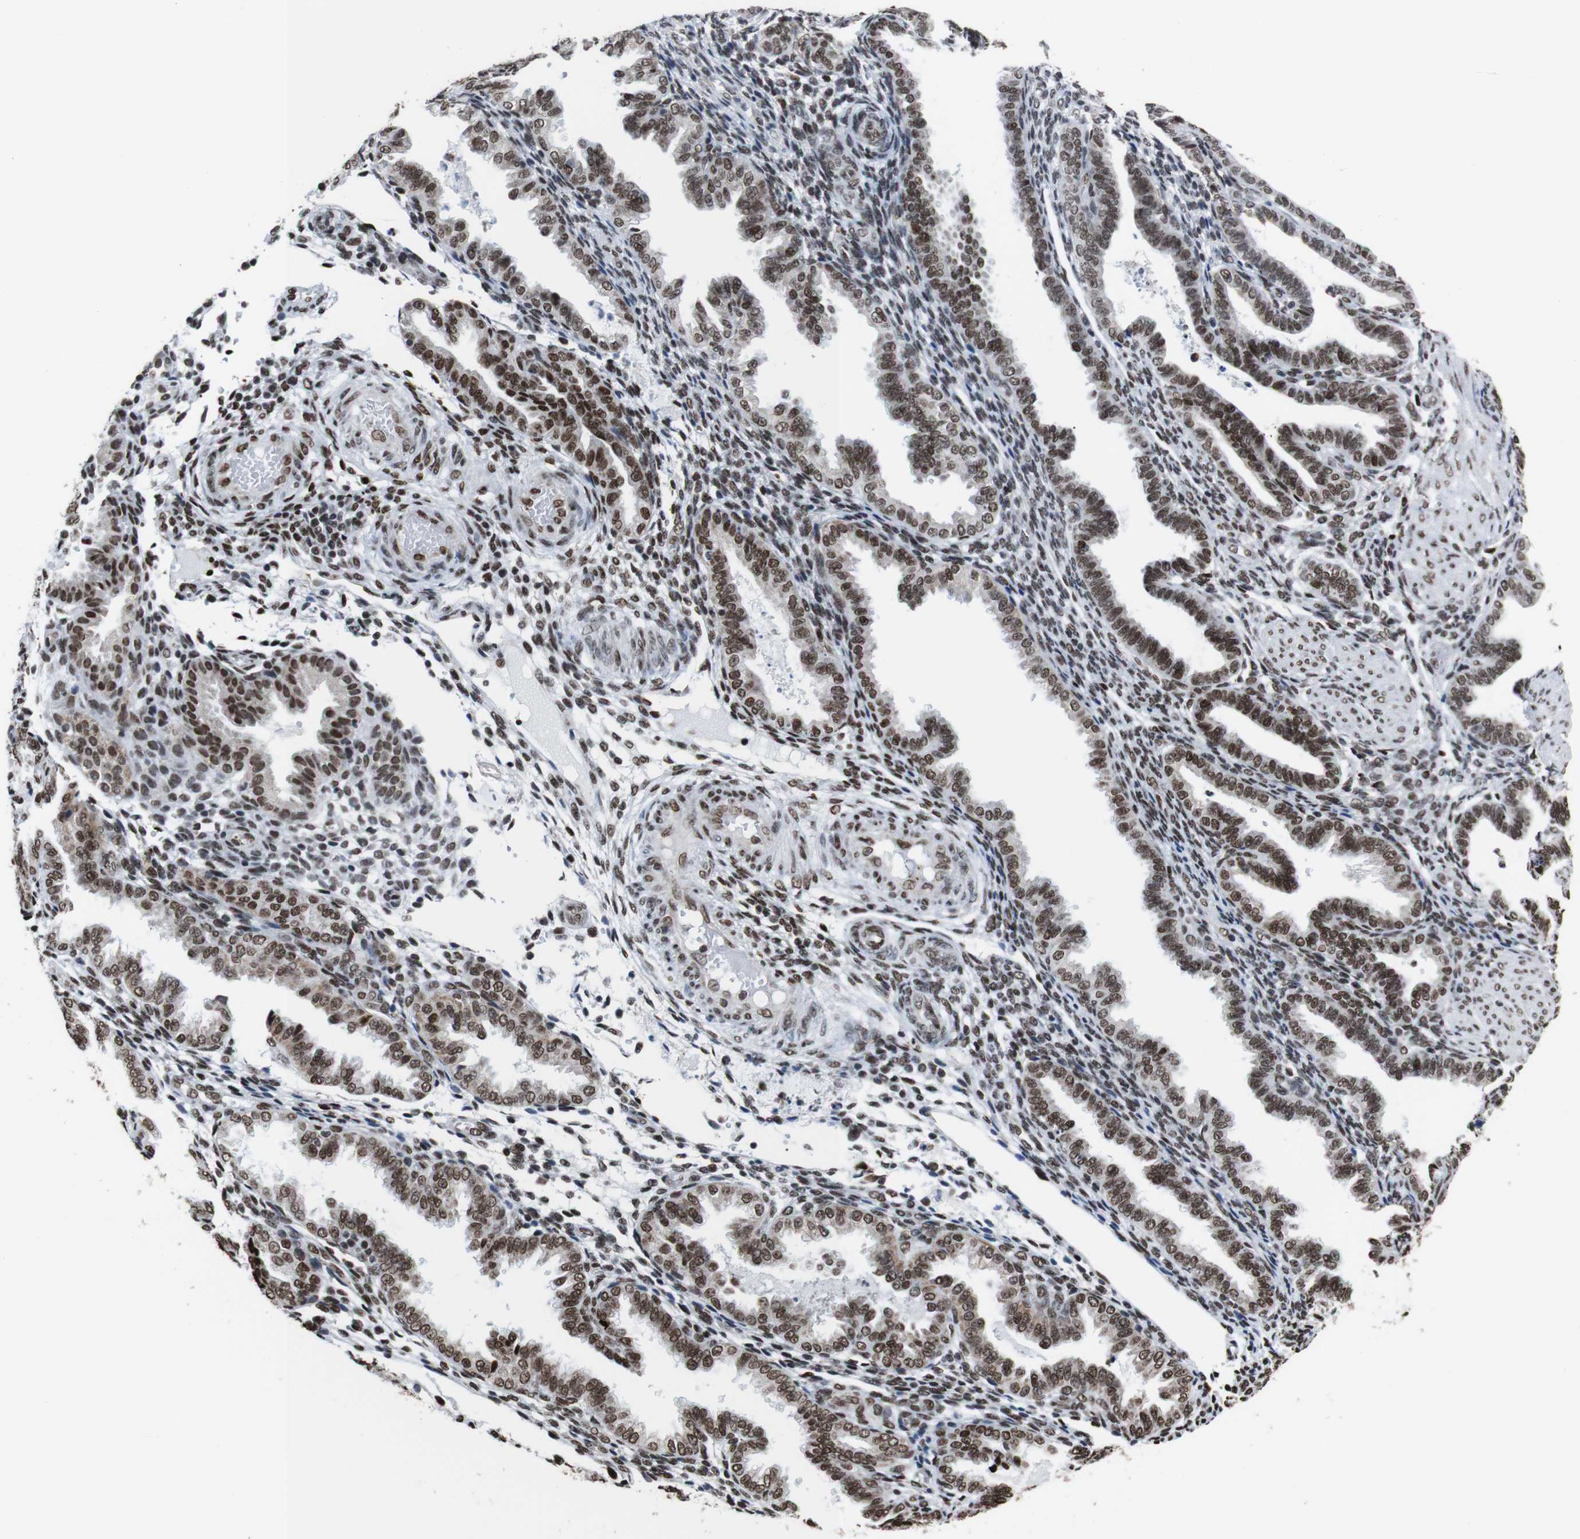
{"staining": {"intensity": "strong", "quantity": ">75%", "location": "nuclear"}, "tissue": "endometrium", "cell_type": "Cells in endometrial stroma", "image_type": "normal", "snomed": [{"axis": "morphology", "description": "Normal tissue, NOS"}, {"axis": "topography", "description": "Endometrium"}], "caption": "This histopathology image shows immunohistochemistry staining of benign endometrium, with high strong nuclear staining in approximately >75% of cells in endometrial stroma.", "gene": "ROMO1", "patient": {"sex": "female", "age": 33}}